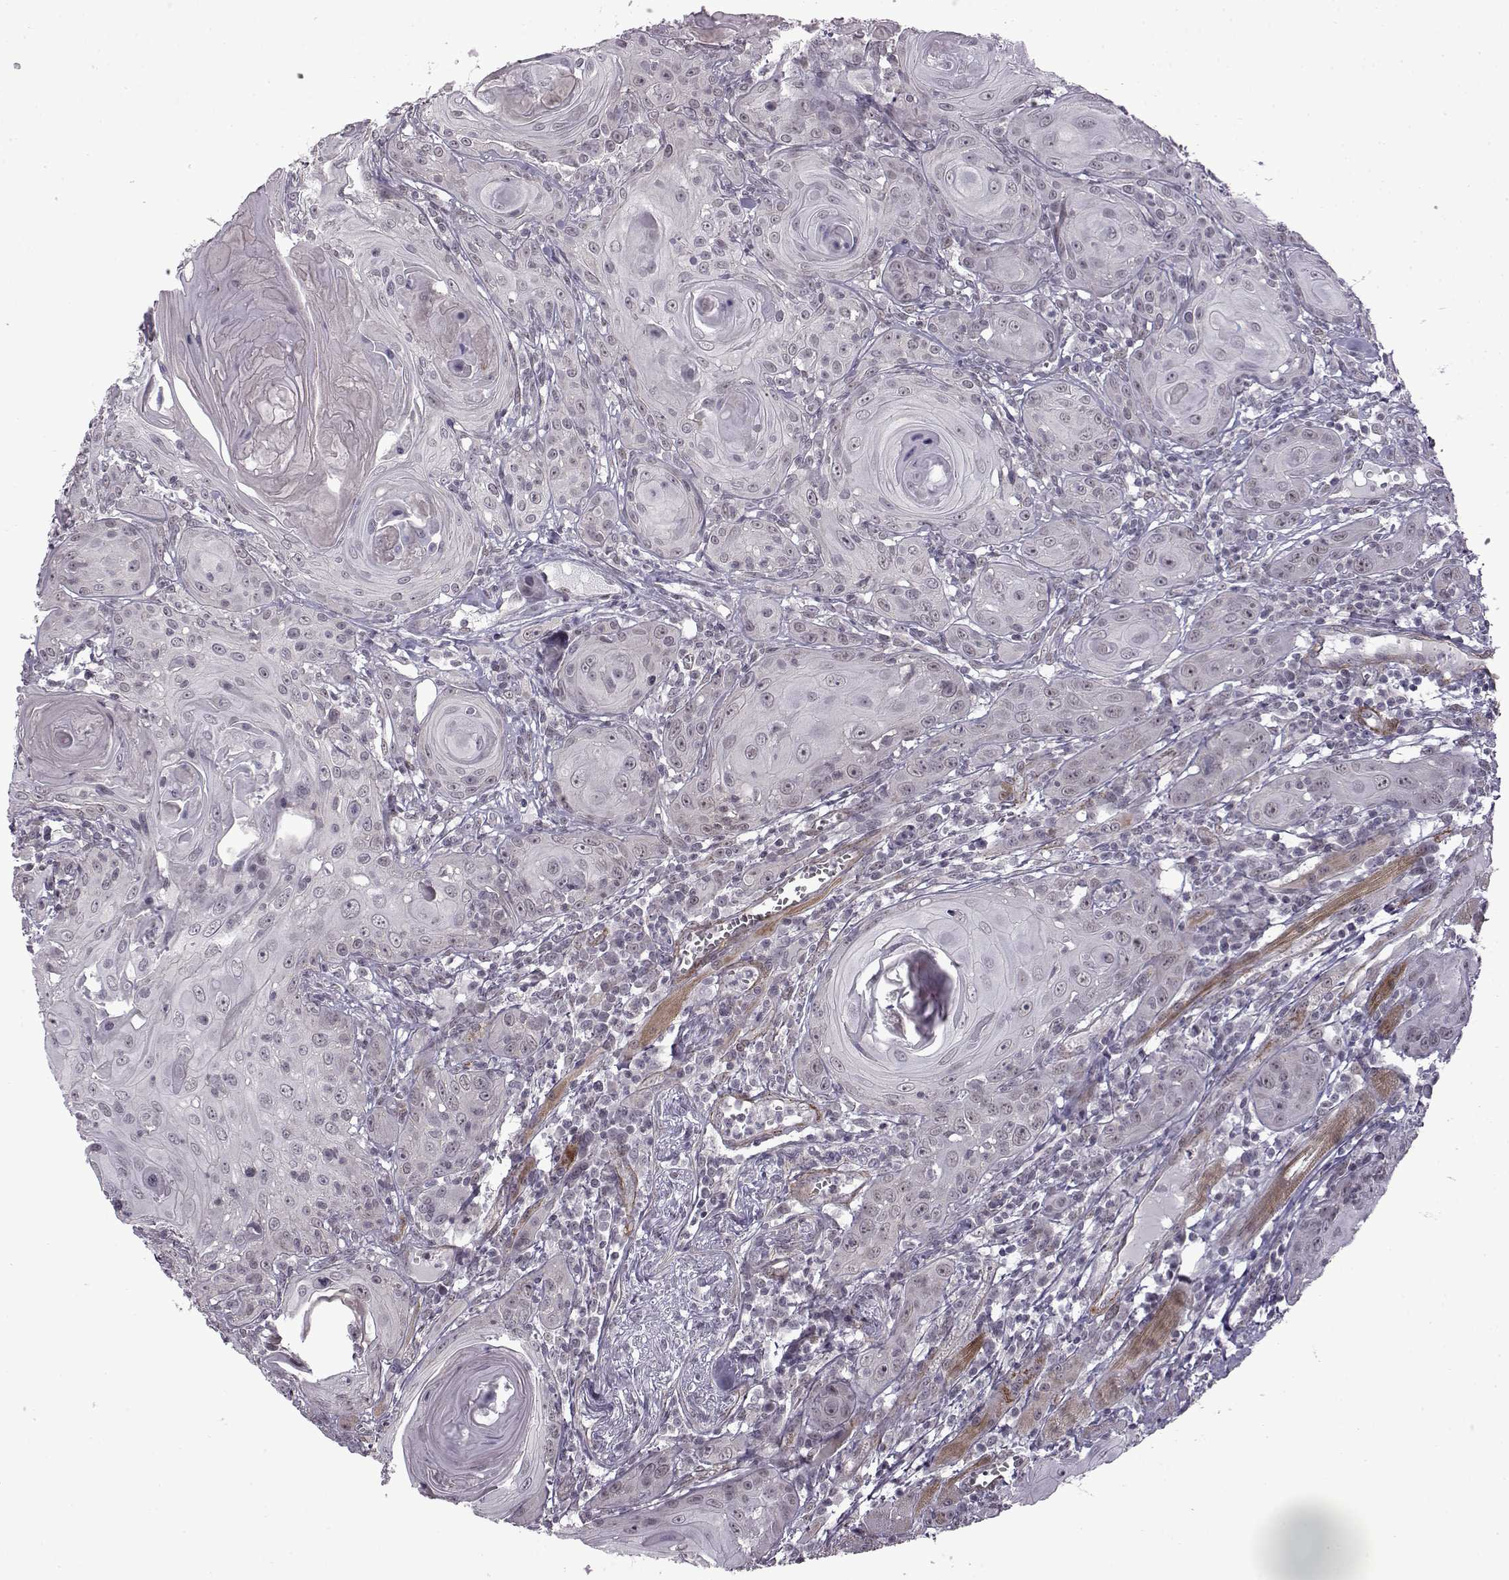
{"staining": {"intensity": "negative", "quantity": "none", "location": "none"}, "tissue": "head and neck cancer", "cell_type": "Tumor cells", "image_type": "cancer", "snomed": [{"axis": "morphology", "description": "Squamous cell carcinoma, NOS"}, {"axis": "topography", "description": "Head-Neck"}], "caption": "Head and neck cancer (squamous cell carcinoma) was stained to show a protein in brown. There is no significant positivity in tumor cells.", "gene": "SYNPO2", "patient": {"sex": "female", "age": 80}}